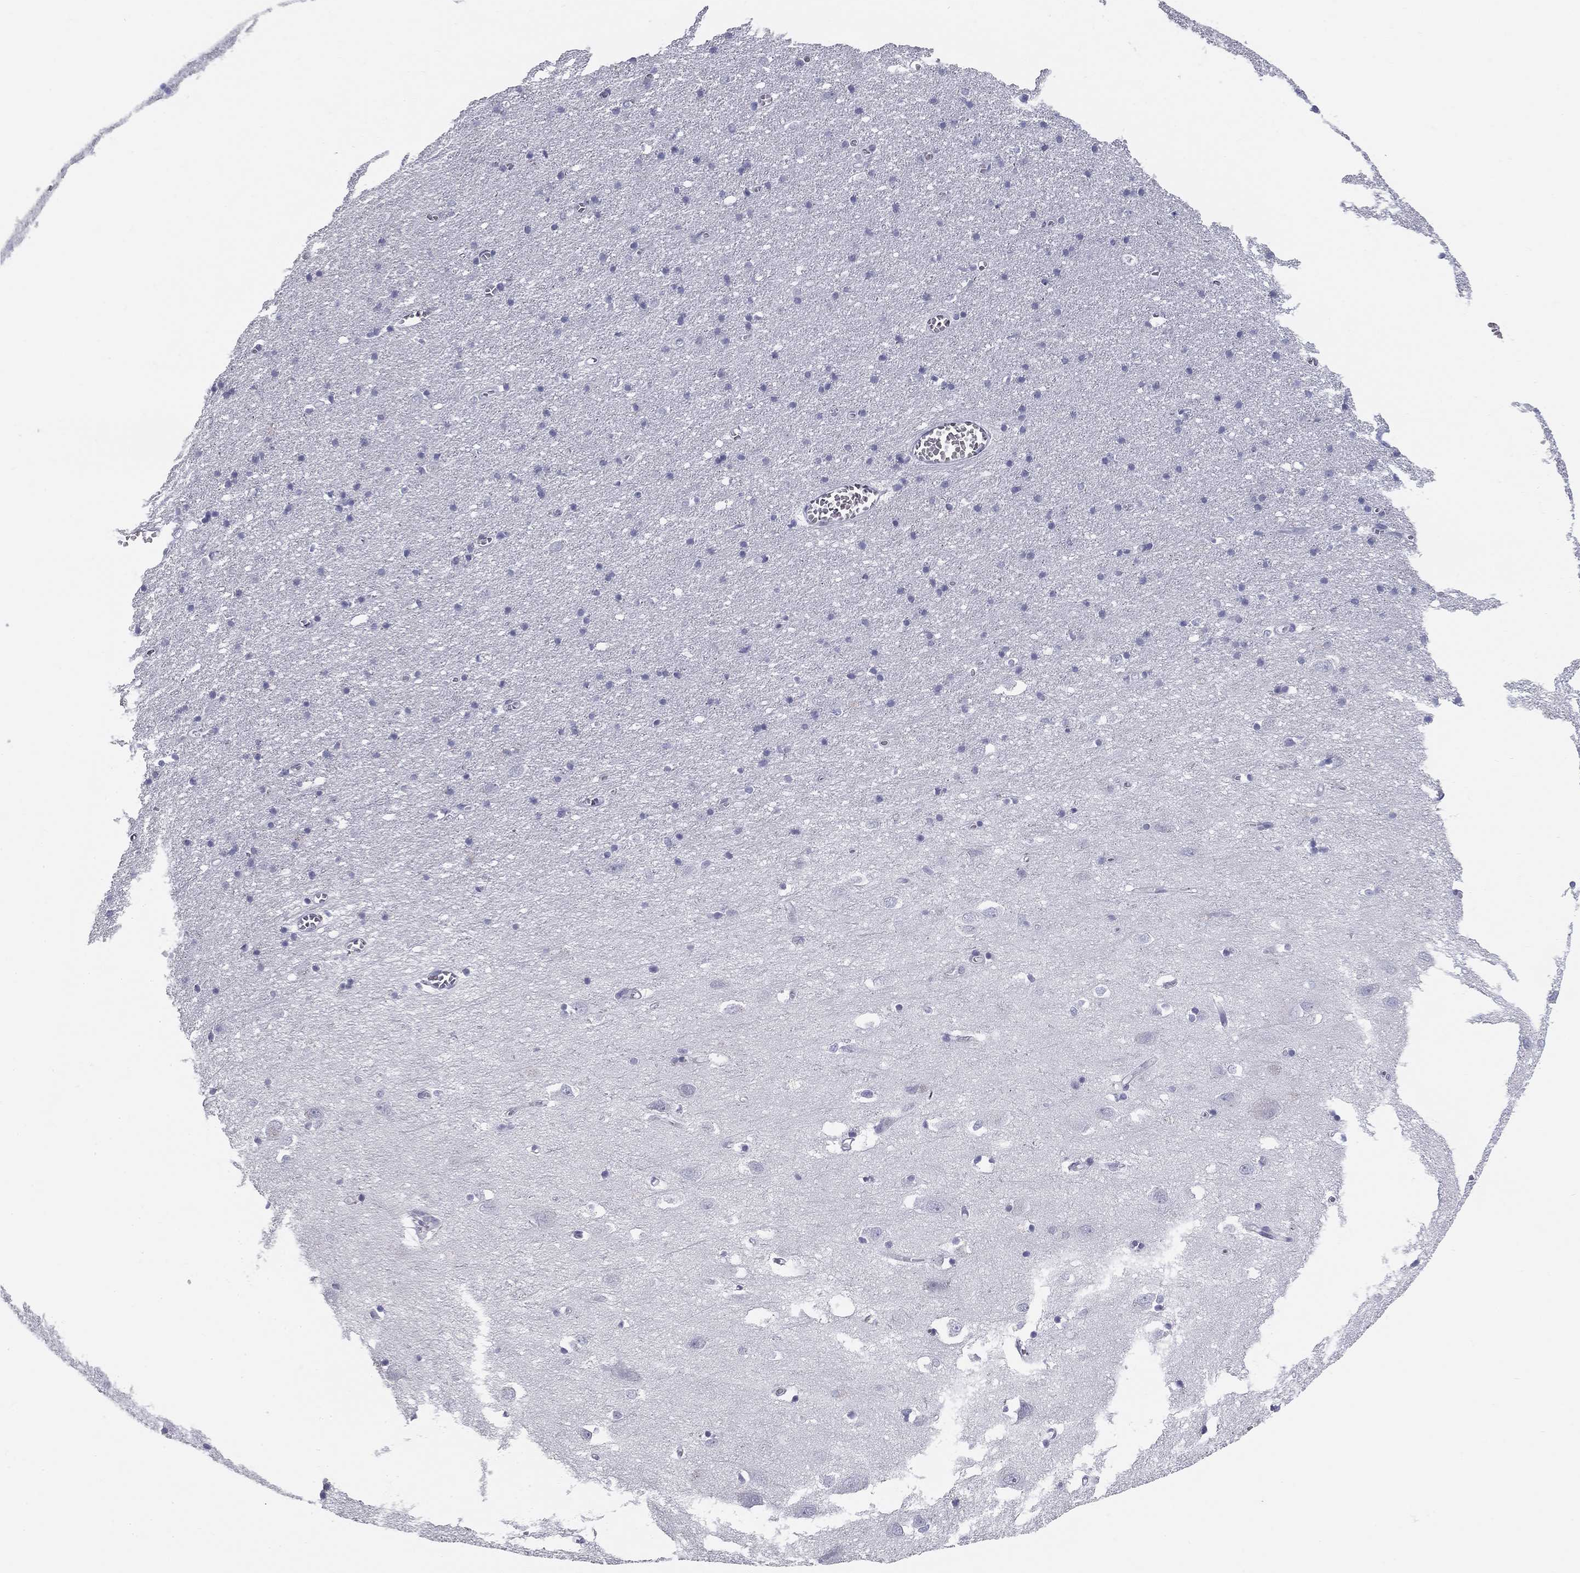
{"staining": {"intensity": "negative", "quantity": "none", "location": "none"}, "tissue": "cerebral cortex", "cell_type": "Endothelial cells", "image_type": "normal", "snomed": [{"axis": "morphology", "description": "Normal tissue, NOS"}, {"axis": "topography", "description": "Cerebral cortex"}], "caption": "IHC image of unremarkable cerebral cortex stained for a protein (brown), which demonstrates no staining in endothelial cells. (DAB (3,3'-diaminobenzidine) IHC visualized using brightfield microscopy, high magnification).", "gene": "SULT2B1", "patient": {"sex": "male", "age": 70}}